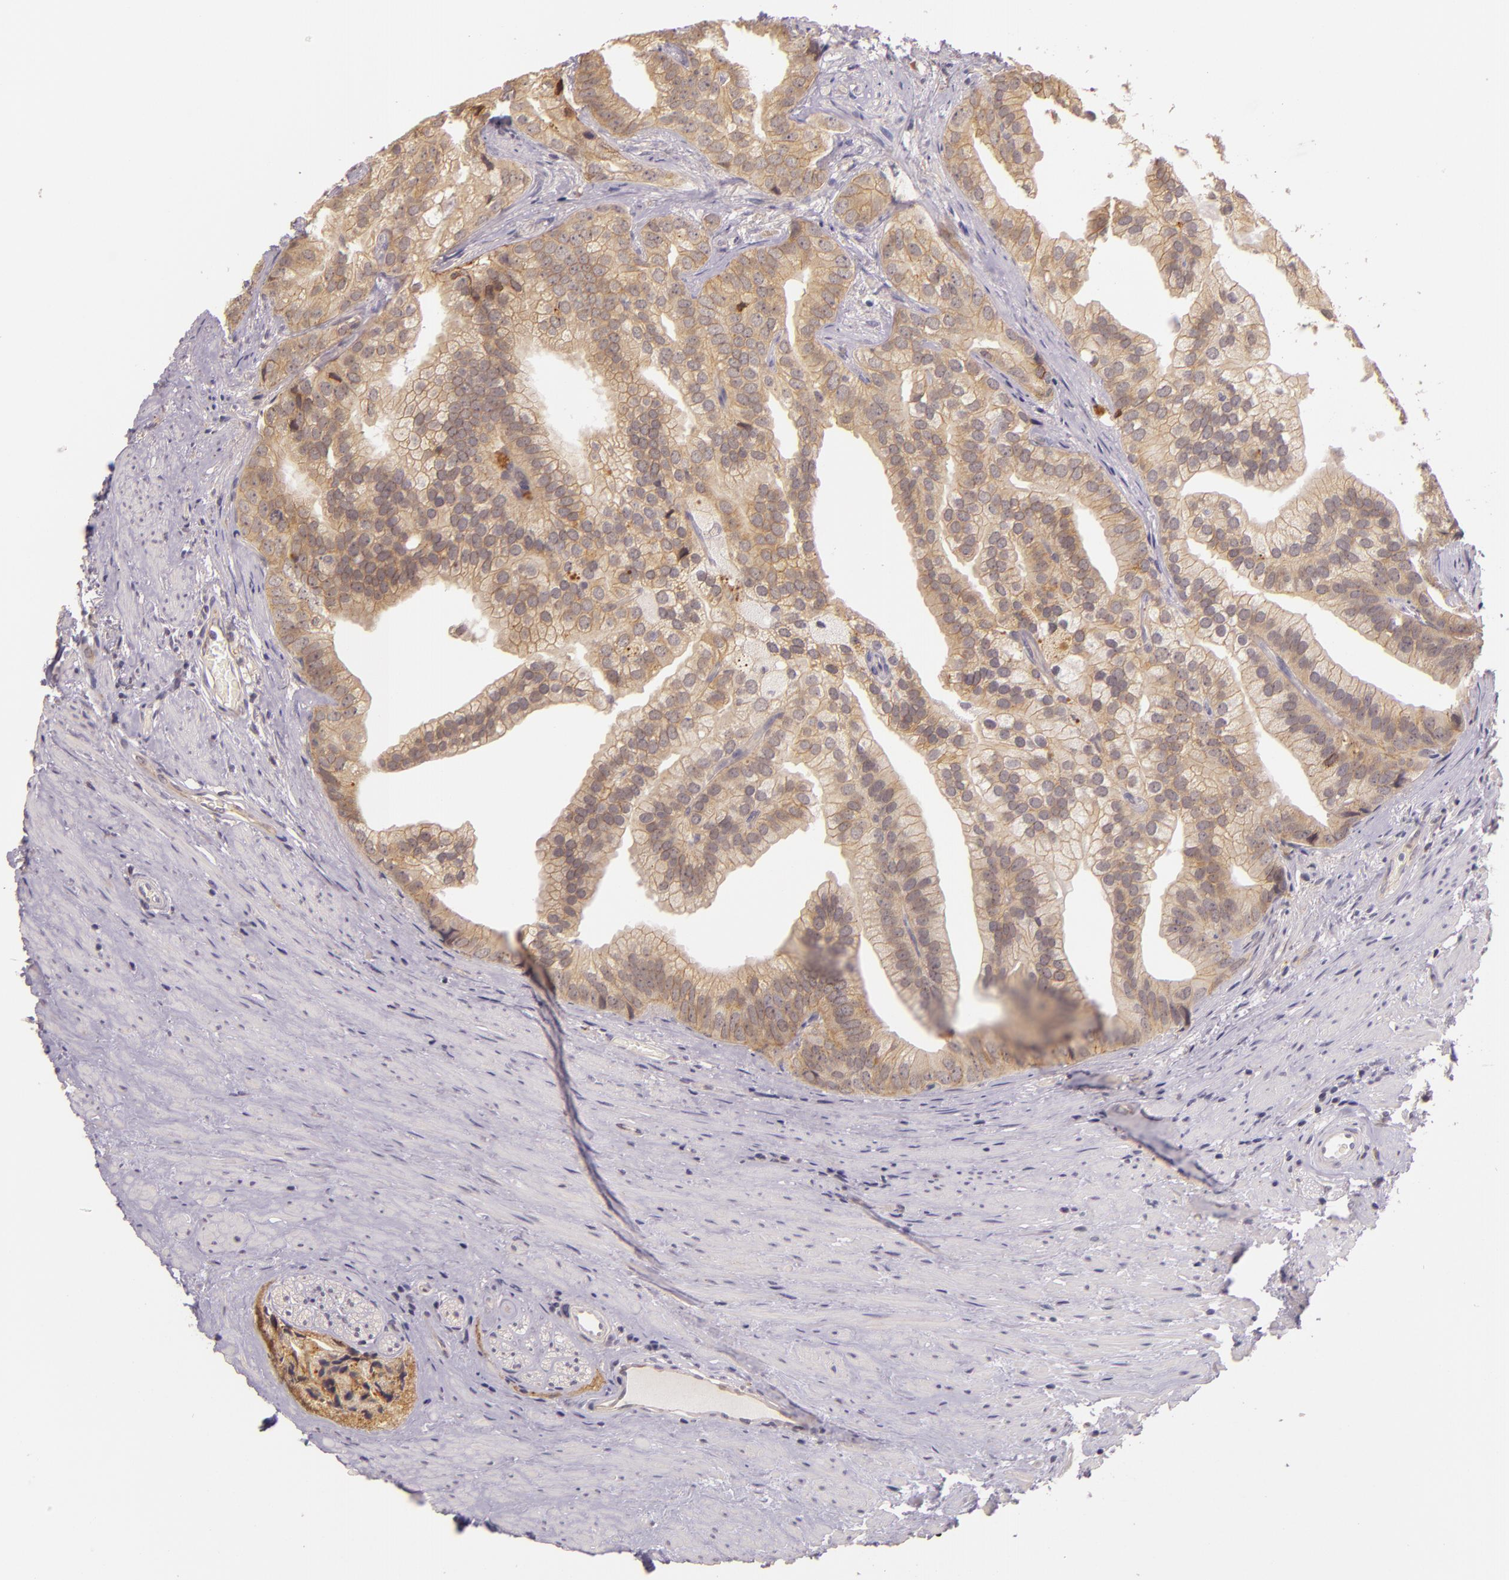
{"staining": {"intensity": "moderate", "quantity": ">75%", "location": "cytoplasmic/membranous"}, "tissue": "prostate cancer", "cell_type": "Tumor cells", "image_type": "cancer", "snomed": [{"axis": "morphology", "description": "Adenocarcinoma, Low grade"}, {"axis": "topography", "description": "Prostate"}], "caption": "Immunohistochemistry micrograph of human low-grade adenocarcinoma (prostate) stained for a protein (brown), which displays medium levels of moderate cytoplasmic/membranous positivity in about >75% of tumor cells.", "gene": "ARMH4", "patient": {"sex": "male", "age": 71}}